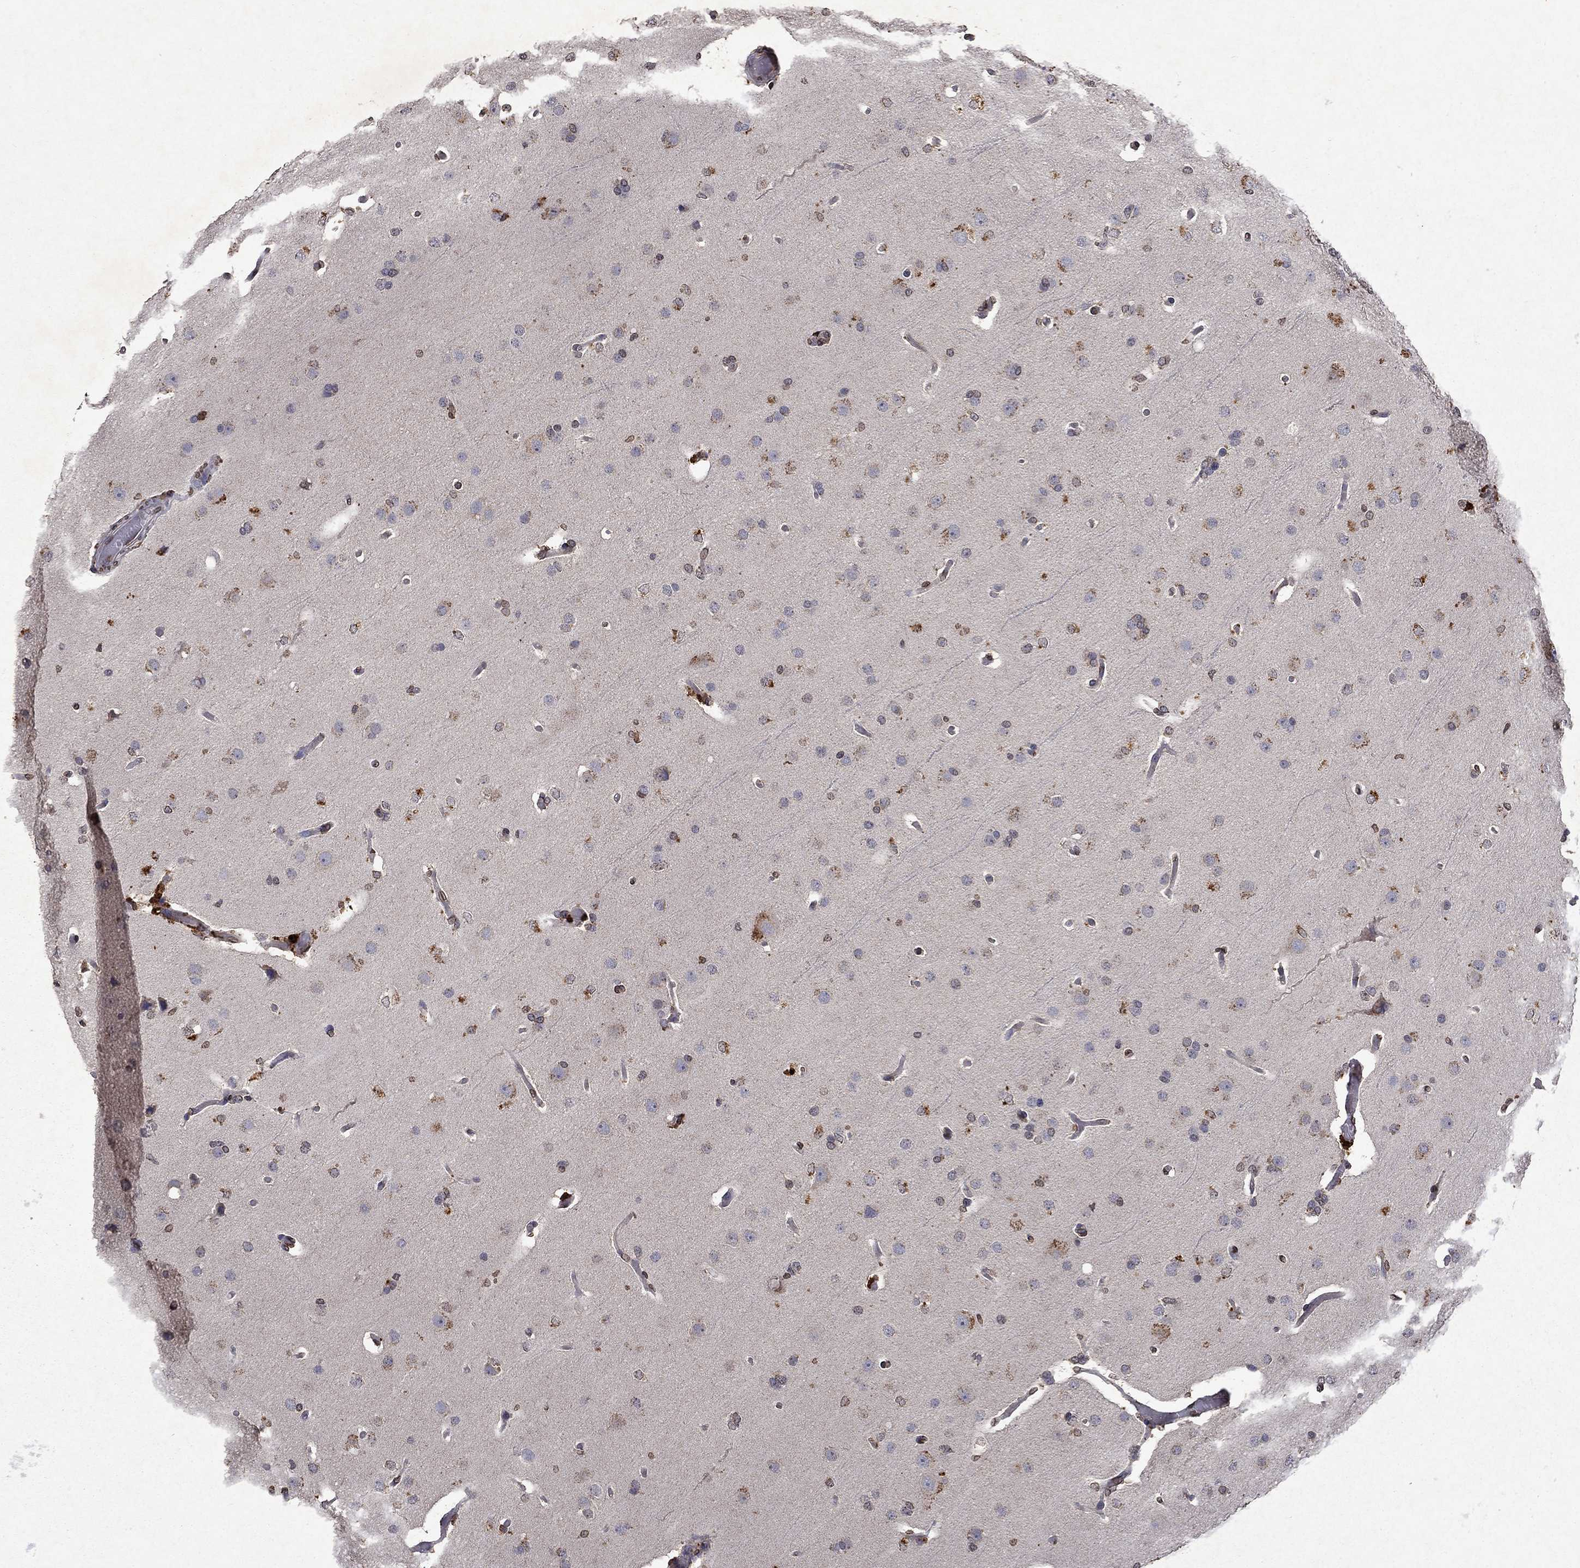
{"staining": {"intensity": "weak", "quantity": "<25%", "location": "nuclear"}, "tissue": "glioma", "cell_type": "Tumor cells", "image_type": "cancer", "snomed": [{"axis": "morphology", "description": "Glioma, malignant, Low grade"}, {"axis": "topography", "description": "Brain"}], "caption": "Immunohistochemistry photomicrograph of neoplastic tissue: human glioma stained with DAB (3,3'-diaminobenzidine) shows no significant protein expression in tumor cells.", "gene": "TTC38", "patient": {"sex": "male", "age": 41}}